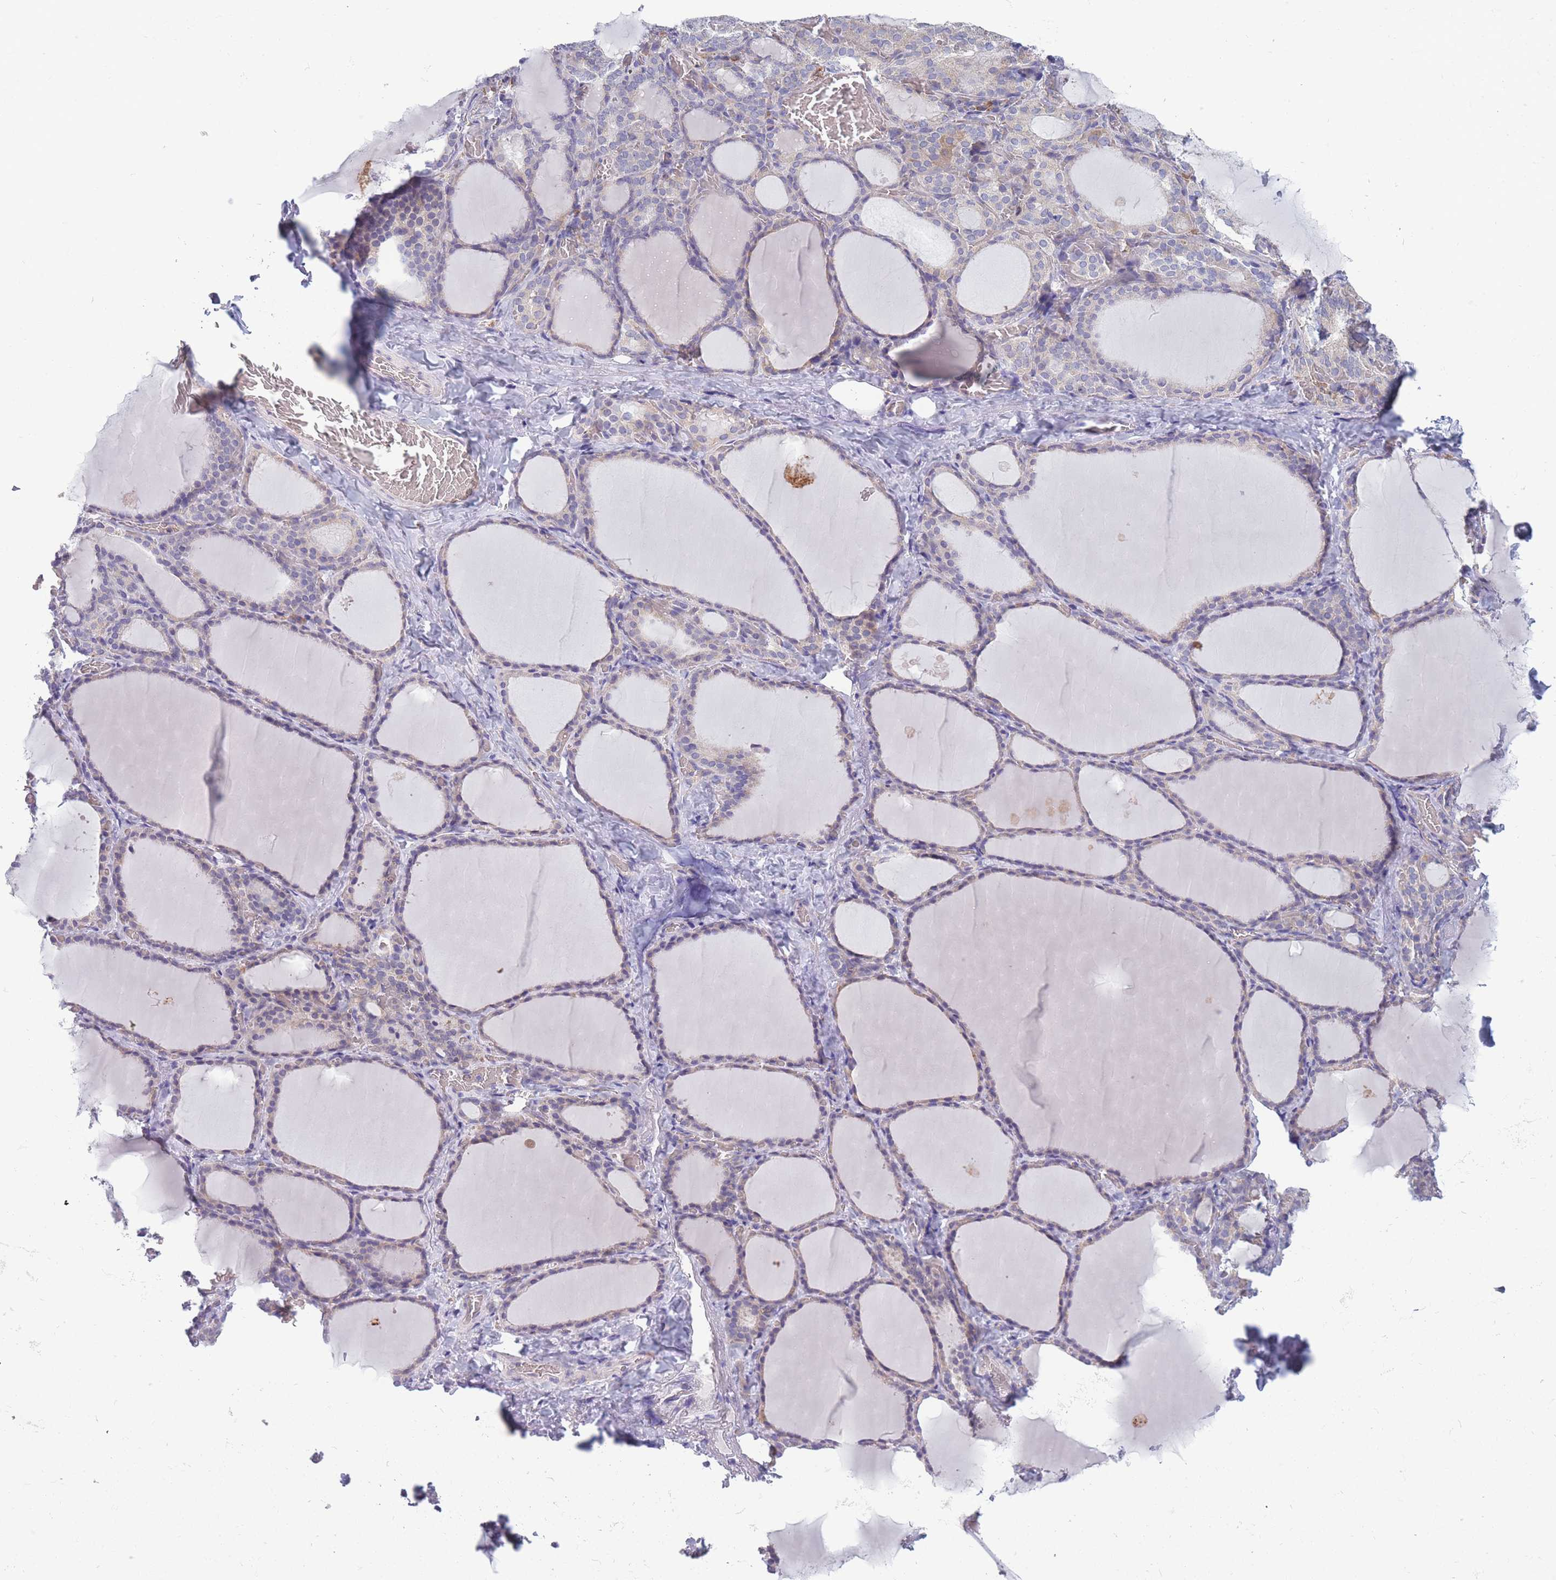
{"staining": {"intensity": "weak", "quantity": "<25%", "location": "cytoplasmic/membranous"}, "tissue": "thyroid gland", "cell_type": "Glandular cells", "image_type": "normal", "snomed": [{"axis": "morphology", "description": "Normal tissue, NOS"}, {"axis": "topography", "description": "Thyroid gland"}], "caption": "Immunohistochemistry (IHC) image of unremarkable thyroid gland stained for a protein (brown), which displays no expression in glandular cells.", "gene": "NDUFAF6", "patient": {"sex": "female", "age": 39}}